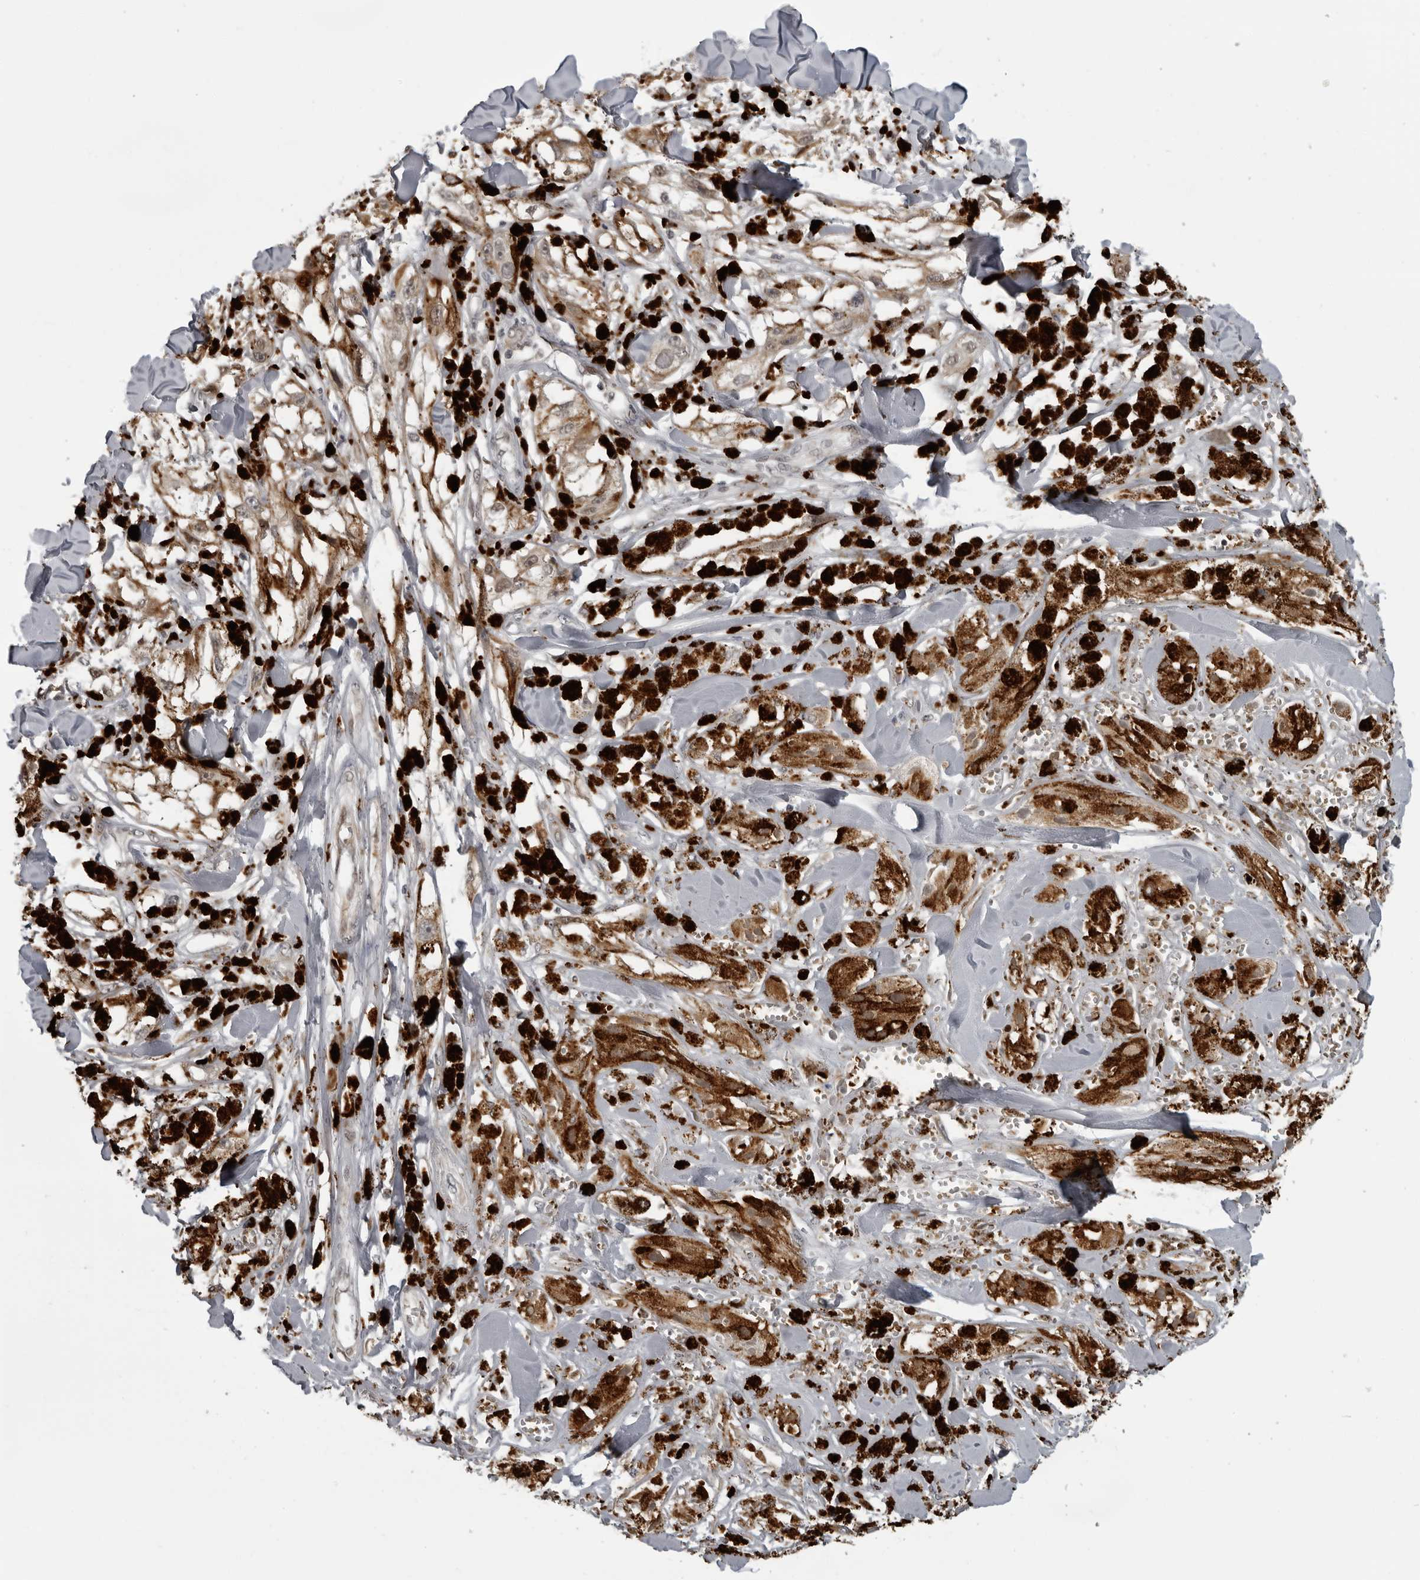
{"staining": {"intensity": "moderate", "quantity": ">75%", "location": "cytoplasmic/membranous"}, "tissue": "melanoma", "cell_type": "Tumor cells", "image_type": "cancer", "snomed": [{"axis": "morphology", "description": "Malignant melanoma, NOS"}, {"axis": "topography", "description": "Skin"}], "caption": "This micrograph shows immunohistochemistry staining of human malignant melanoma, with medium moderate cytoplasmic/membranous expression in about >75% of tumor cells.", "gene": "THOP1", "patient": {"sex": "male", "age": 88}}